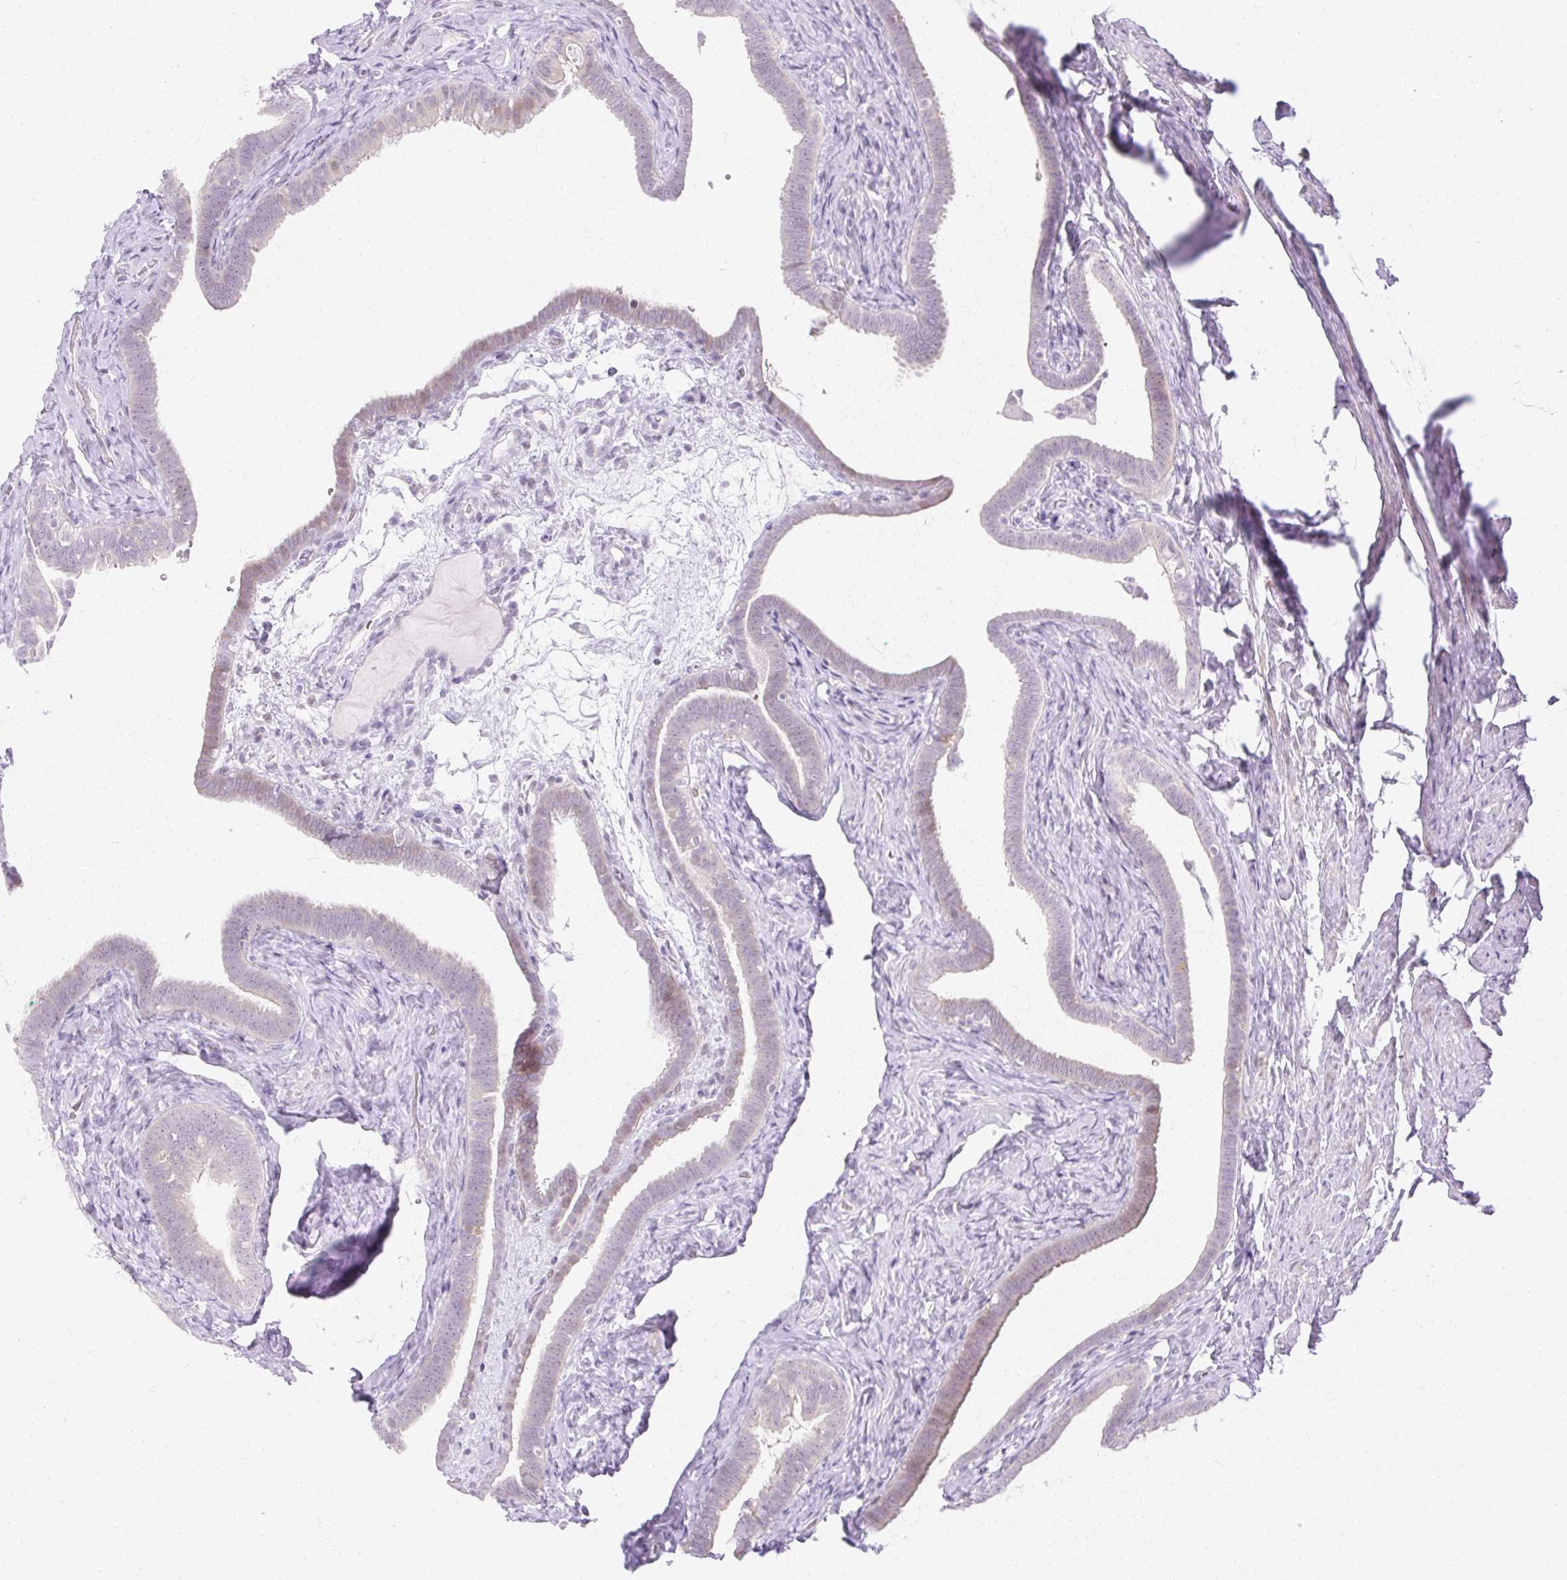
{"staining": {"intensity": "weak", "quantity": "<25%", "location": "nuclear"}, "tissue": "fallopian tube", "cell_type": "Glandular cells", "image_type": "normal", "snomed": [{"axis": "morphology", "description": "Normal tissue, NOS"}, {"axis": "topography", "description": "Fallopian tube"}], "caption": "This is a image of IHC staining of unremarkable fallopian tube, which shows no expression in glandular cells.", "gene": "C3orf49", "patient": {"sex": "female", "age": 69}}